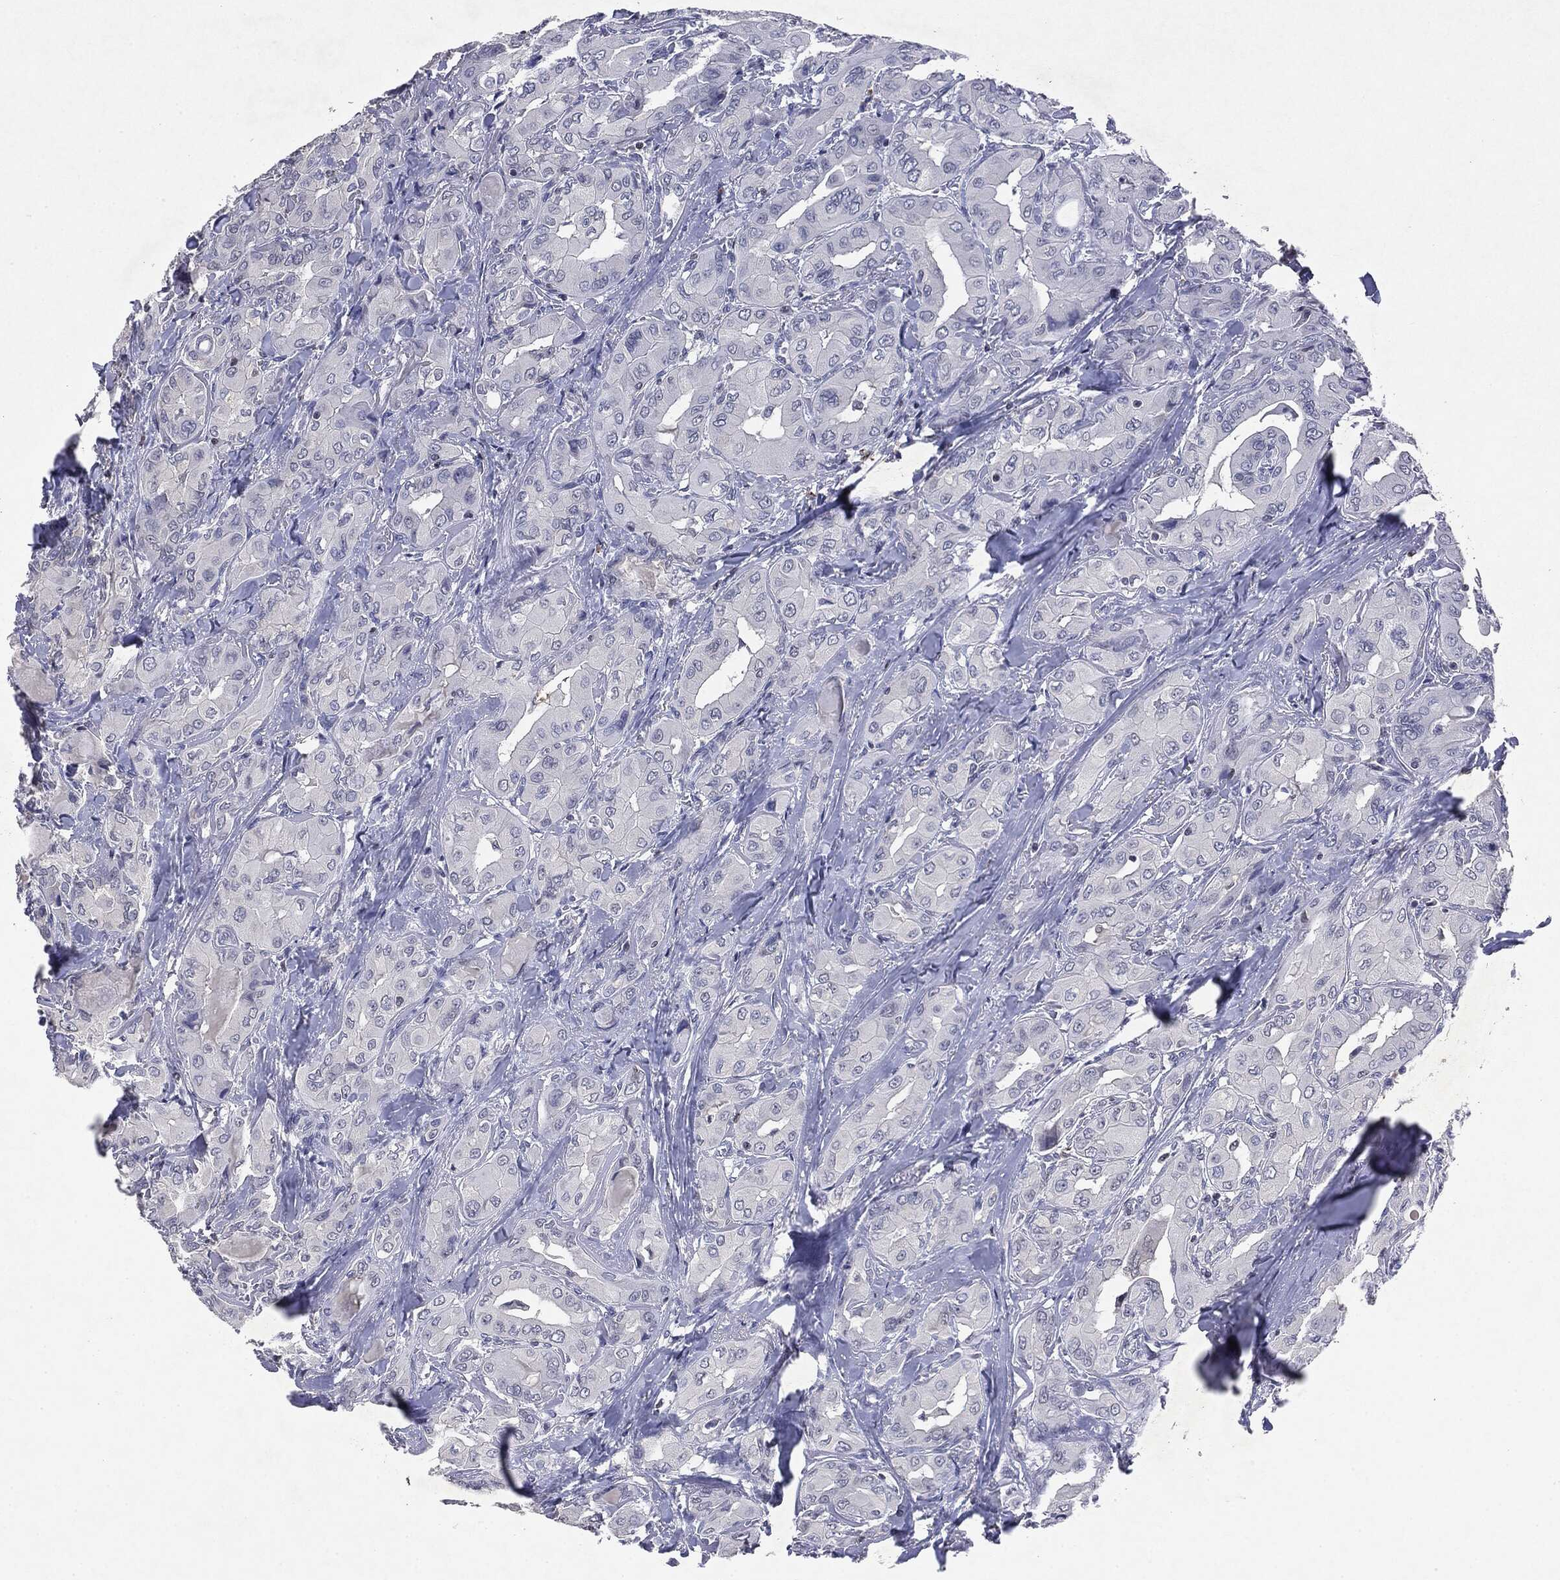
{"staining": {"intensity": "negative", "quantity": "none", "location": "none"}, "tissue": "thyroid cancer", "cell_type": "Tumor cells", "image_type": "cancer", "snomed": [{"axis": "morphology", "description": "Normal tissue, NOS"}, {"axis": "morphology", "description": "Papillary adenocarcinoma, NOS"}, {"axis": "topography", "description": "Thyroid gland"}], "caption": "Micrograph shows no significant protein expression in tumor cells of thyroid cancer.", "gene": "KIF2C", "patient": {"sex": "female", "age": 66}}